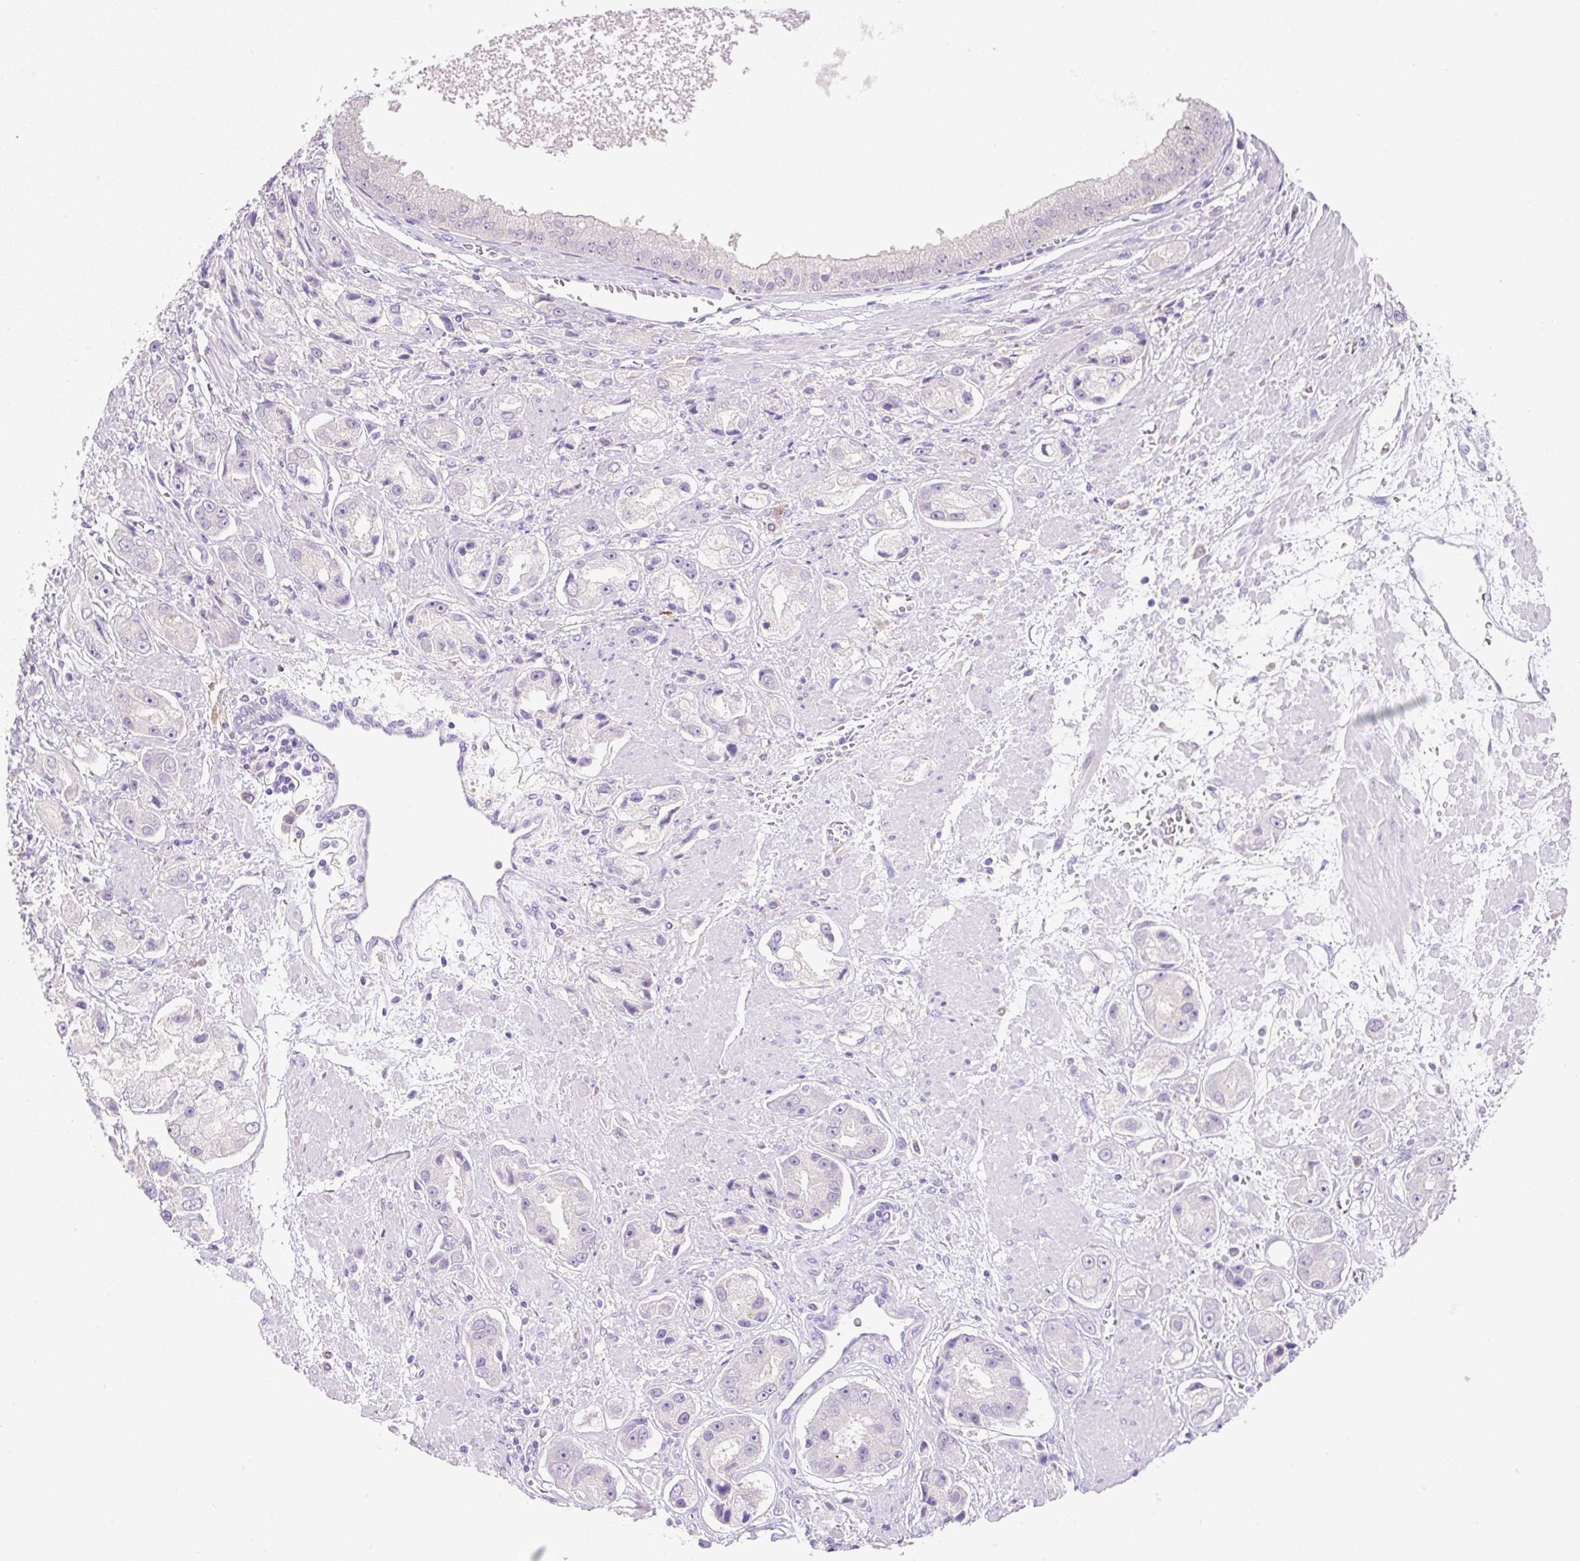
{"staining": {"intensity": "negative", "quantity": "none", "location": "none"}, "tissue": "prostate cancer", "cell_type": "Tumor cells", "image_type": "cancer", "snomed": [{"axis": "morphology", "description": "Adenocarcinoma, High grade"}, {"axis": "topography", "description": "Prostate"}], "caption": "Immunohistochemistry (IHC) of prostate cancer (adenocarcinoma (high-grade)) shows no staining in tumor cells.", "gene": "TDRD15", "patient": {"sex": "male", "age": 67}}